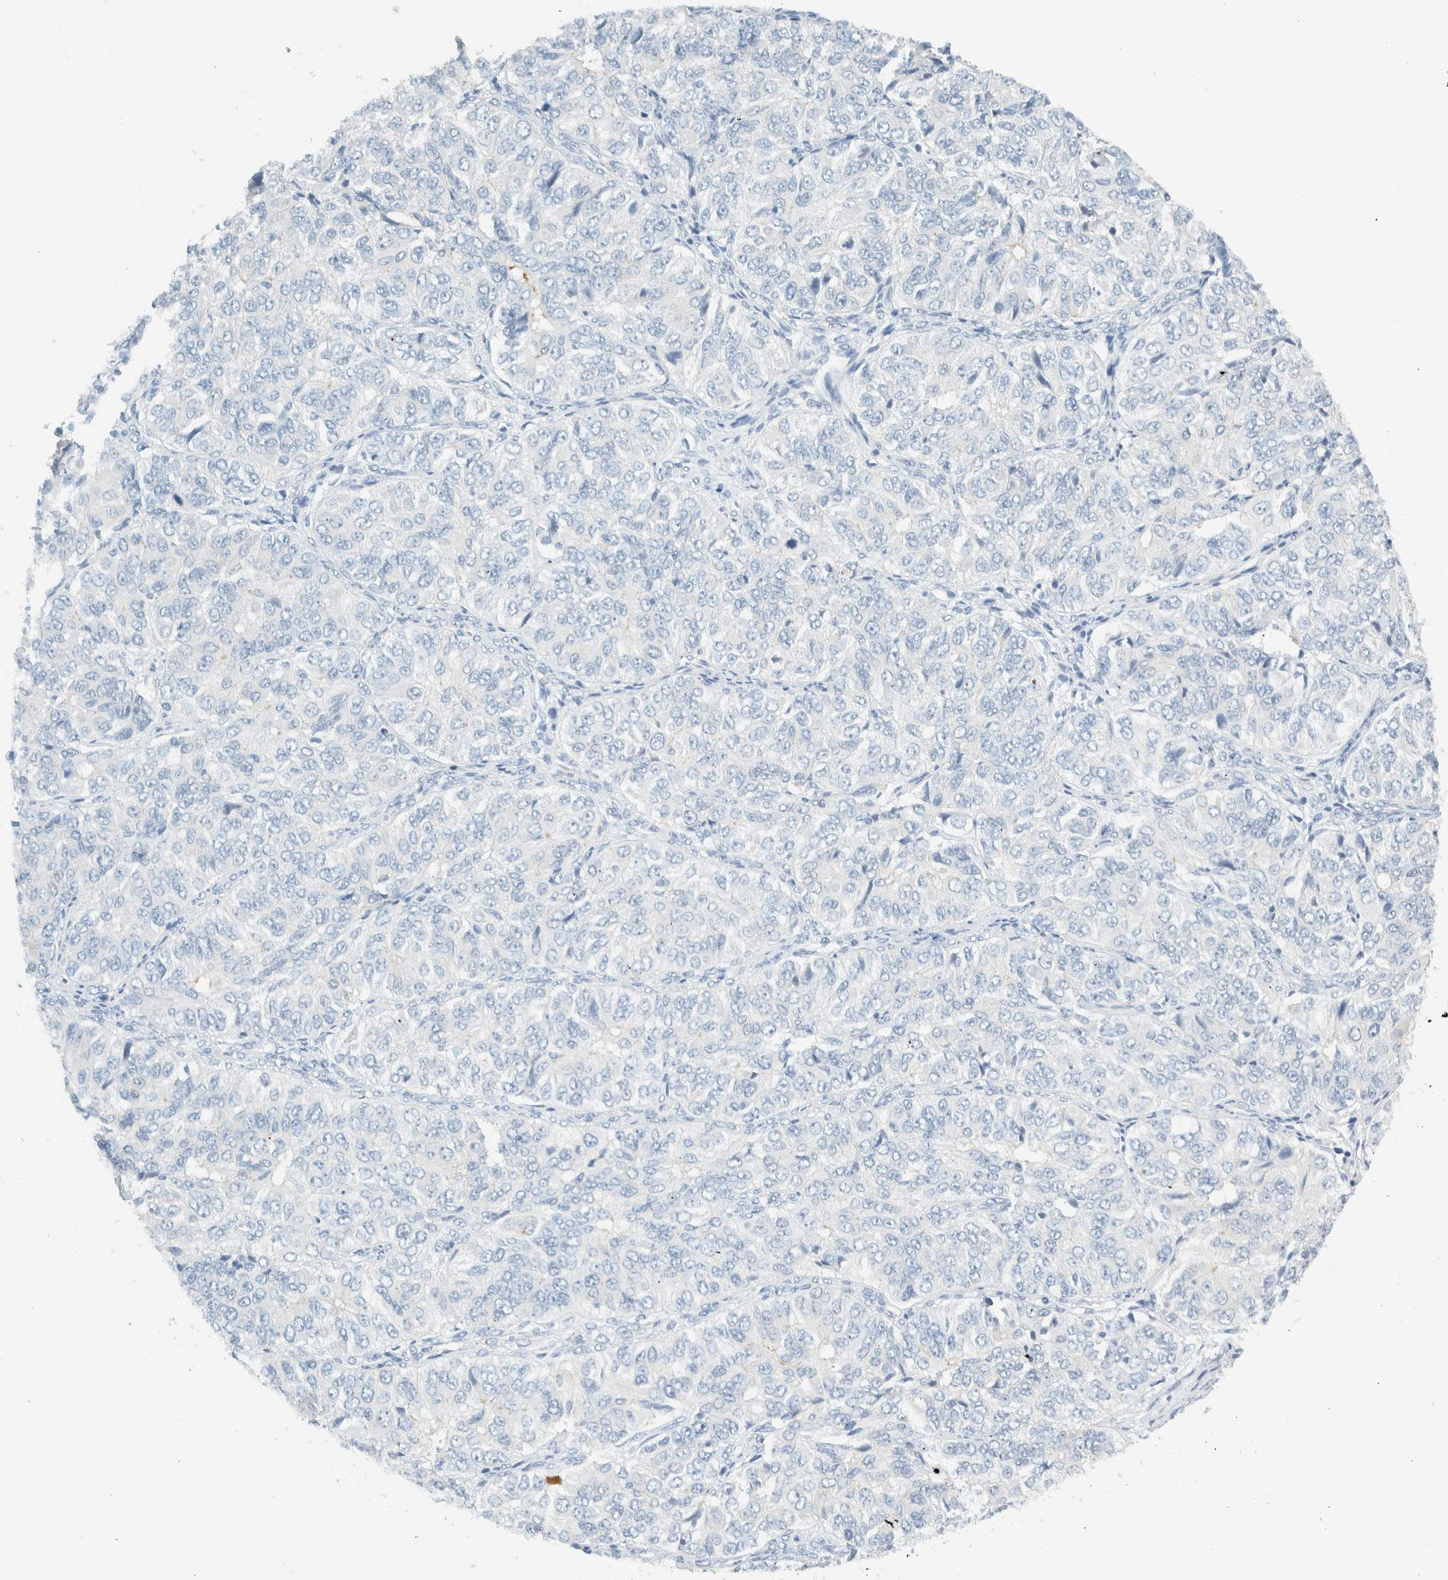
{"staining": {"intensity": "negative", "quantity": "none", "location": "none"}, "tissue": "ovarian cancer", "cell_type": "Tumor cells", "image_type": "cancer", "snomed": [{"axis": "morphology", "description": "Carcinoma, endometroid"}, {"axis": "topography", "description": "Ovary"}], "caption": "An image of human ovarian cancer is negative for staining in tumor cells. The staining is performed using DAB (3,3'-diaminobenzidine) brown chromogen with nuclei counter-stained in using hematoxylin.", "gene": "NDE1", "patient": {"sex": "female", "age": 51}}